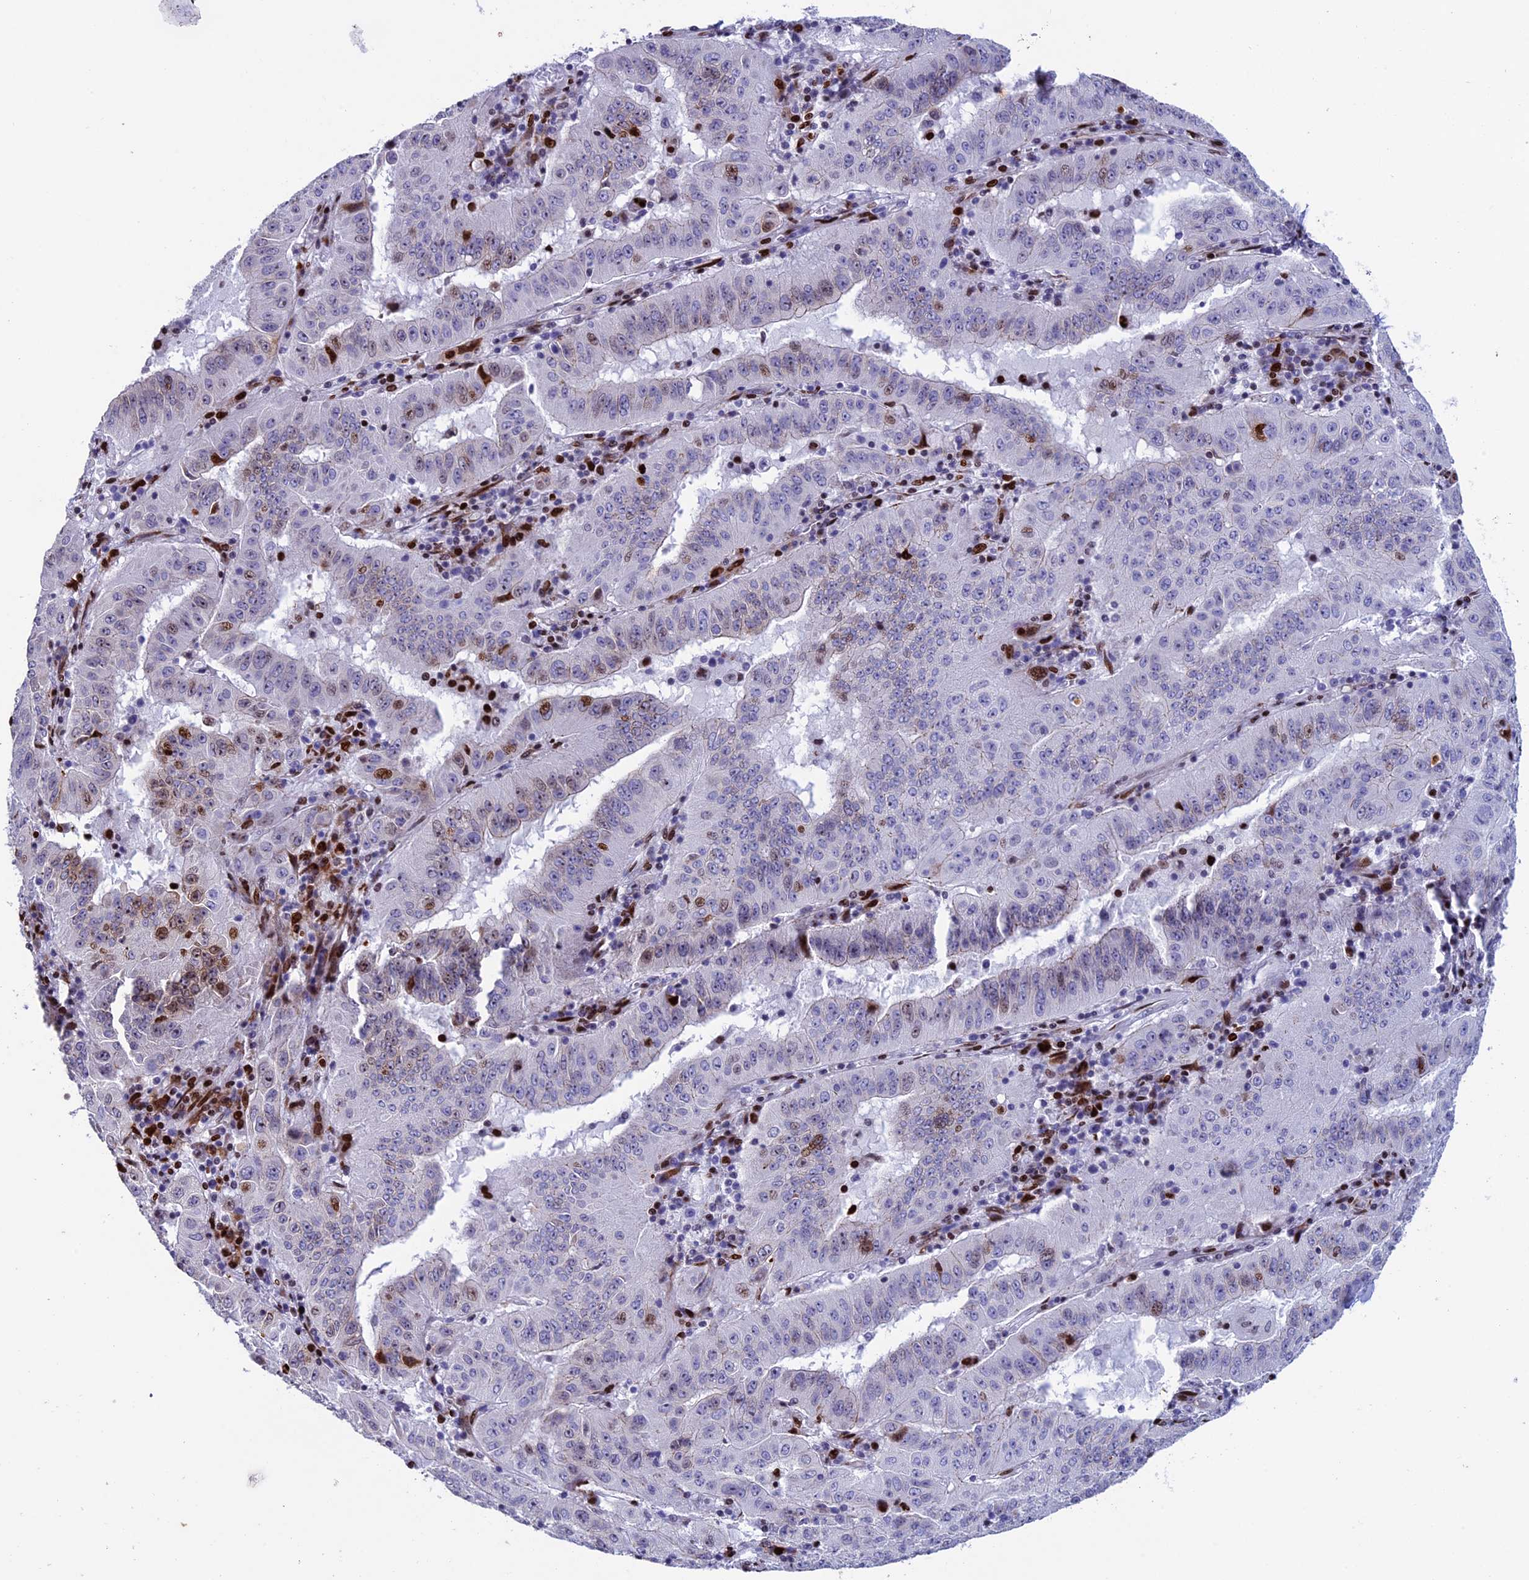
{"staining": {"intensity": "moderate", "quantity": "<25%", "location": "nuclear"}, "tissue": "pancreatic cancer", "cell_type": "Tumor cells", "image_type": "cancer", "snomed": [{"axis": "morphology", "description": "Adenocarcinoma, NOS"}, {"axis": "topography", "description": "Pancreas"}], "caption": "Protein expression analysis of pancreatic adenocarcinoma shows moderate nuclear staining in approximately <25% of tumor cells. The protein of interest is shown in brown color, while the nuclei are stained blue.", "gene": "BTBD3", "patient": {"sex": "male", "age": 63}}